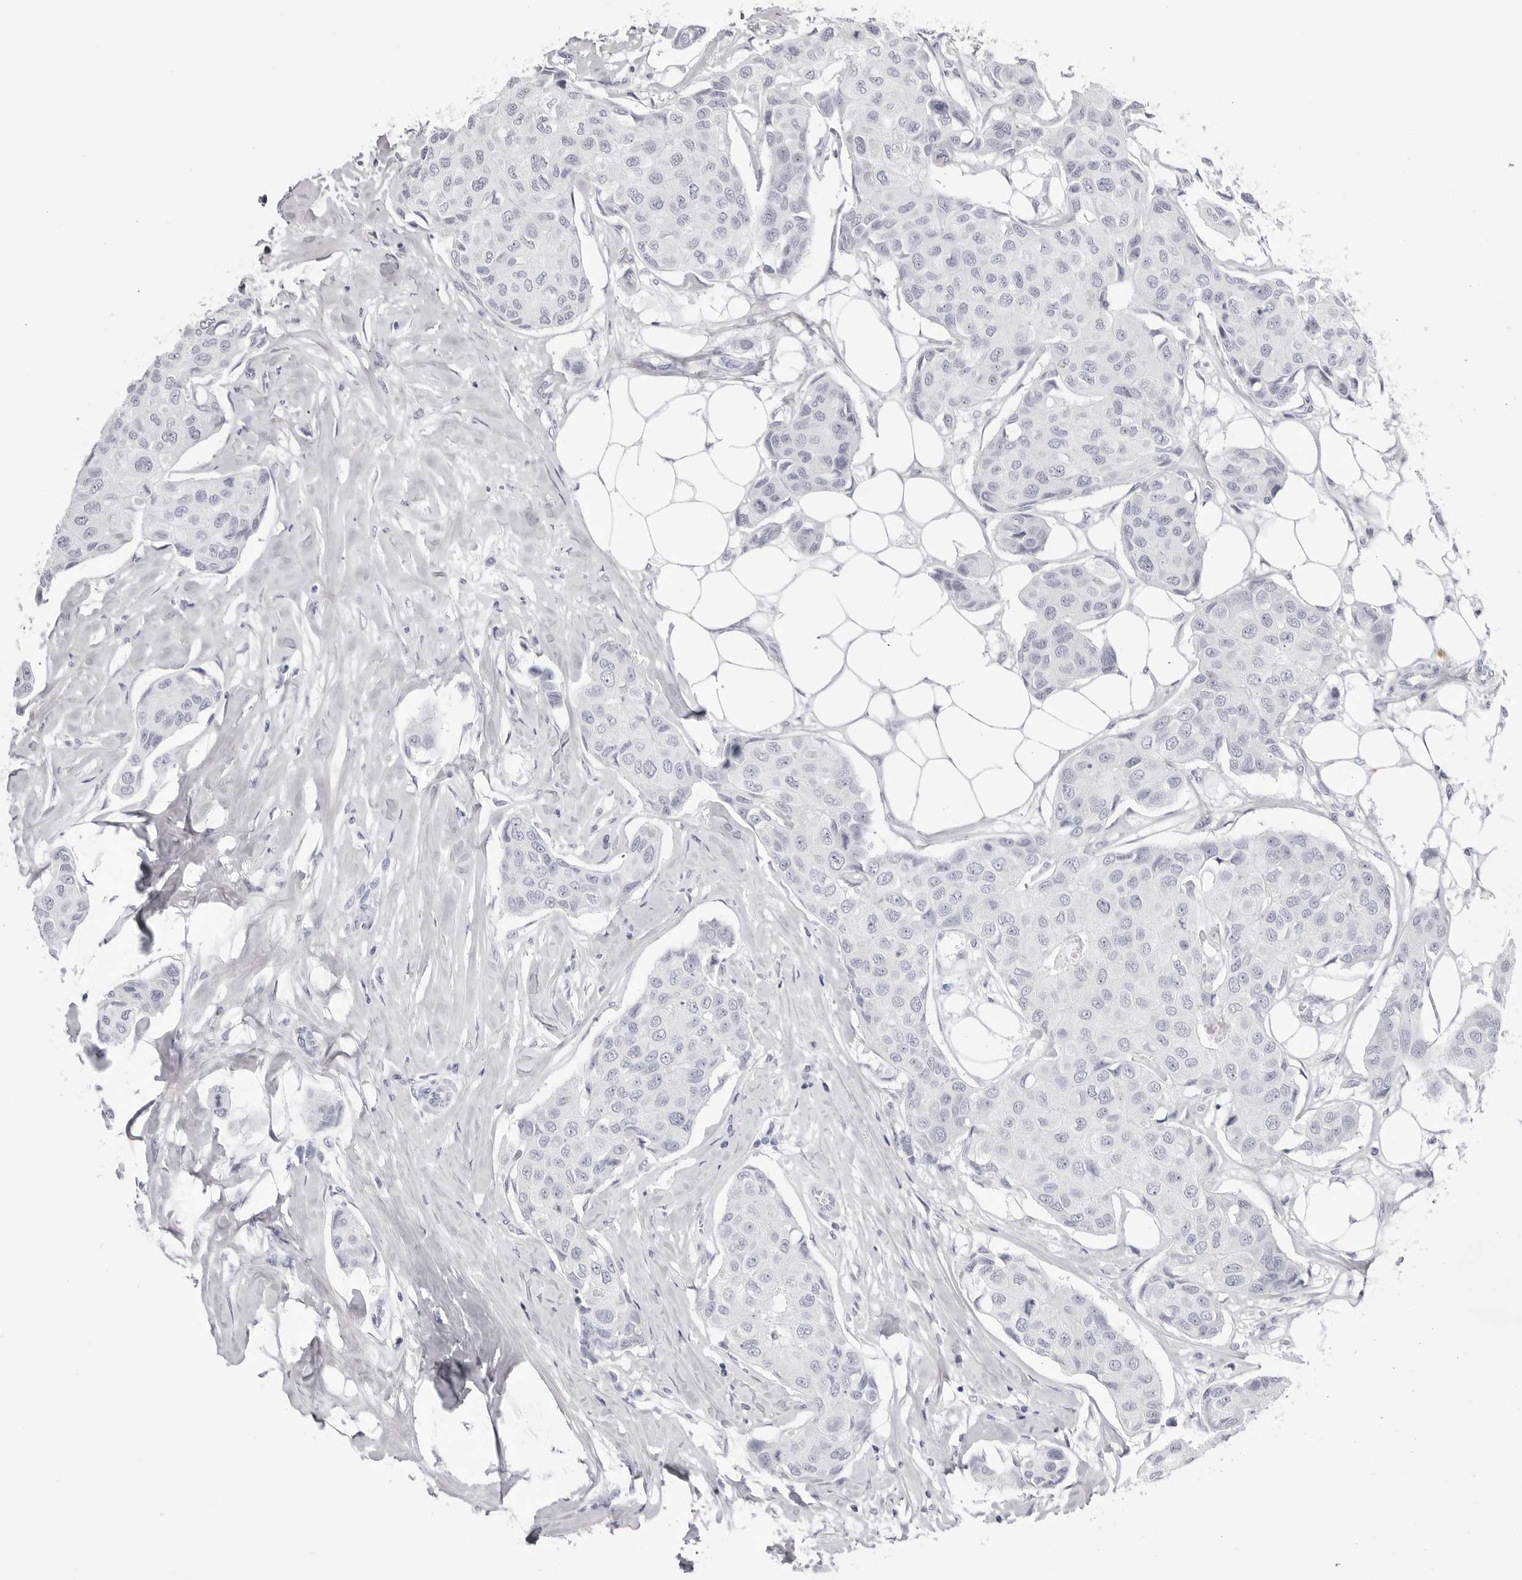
{"staining": {"intensity": "negative", "quantity": "none", "location": "none"}, "tissue": "breast cancer", "cell_type": "Tumor cells", "image_type": "cancer", "snomed": [{"axis": "morphology", "description": "Duct carcinoma"}, {"axis": "topography", "description": "Breast"}], "caption": "DAB (3,3'-diaminobenzidine) immunohistochemical staining of breast intraductal carcinoma reveals no significant staining in tumor cells.", "gene": "TMOD4", "patient": {"sex": "female", "age": 80}}